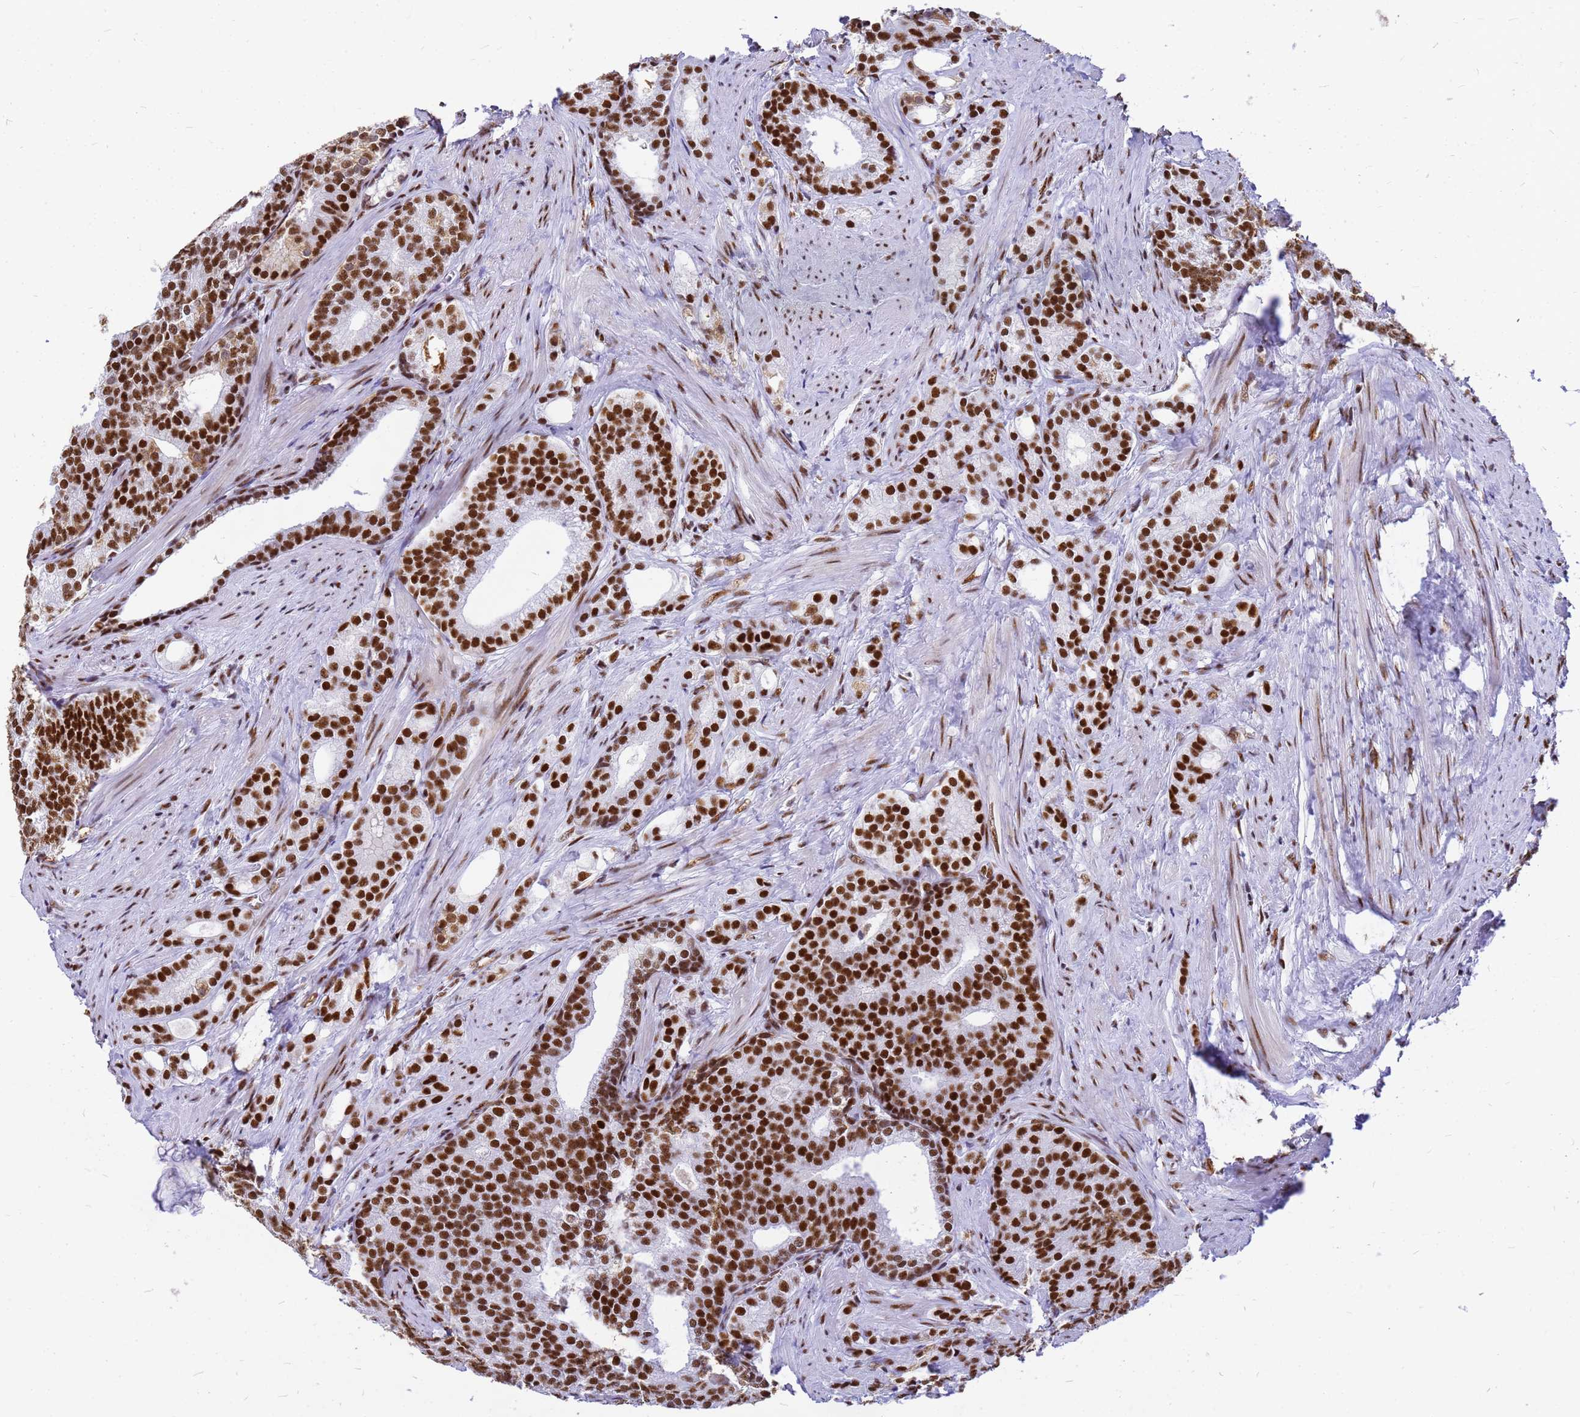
{"staining": {"intensity": "strong", "quantity": ">75%", "location": "nuclear"}, "tissue": "prostate cancer", "cell_type": "Tumor cells", "image_type": "cancer", "snomed": [{"axis": "morphology", "description": "Adenocarcinoma, Low grade"}, {"axis": "topography", "description": "Prostate"}], "caption": "A high-resolution histopathology image shows immunohistochemistry staining of low-grade adenocarcinoma (prostate), which shows strong nuclear positivity in approximately >75% of tumor cells.", "gene": "SART3", "patient": {"sex": "male", "age": 71}}